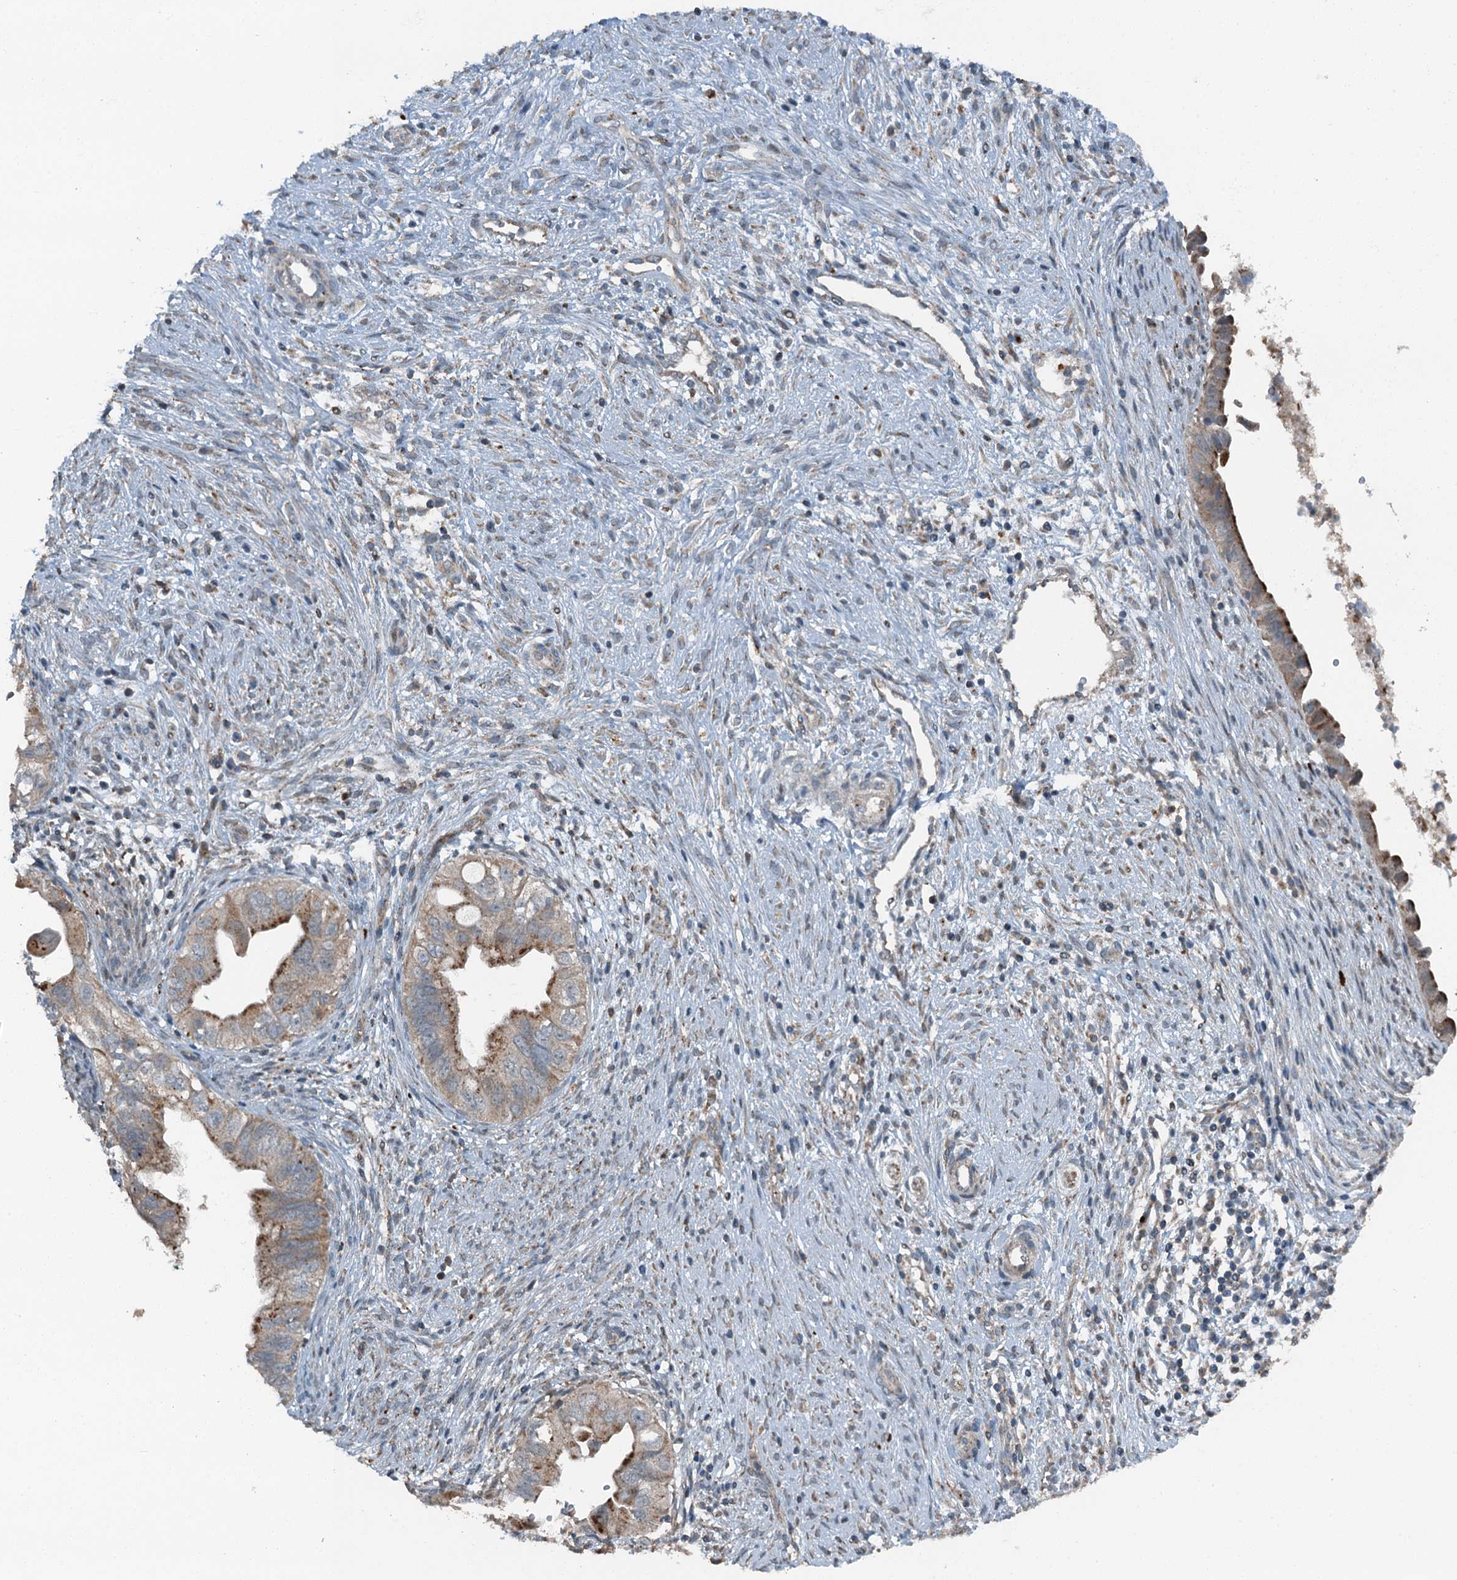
{"staining": {"intensity": "weak", "quantity": ">75%", "location": "cytoplasmic/membranous"}, "tissue": "cervical cancer", "cell_type": "Tumor cells", "image_type": "cancer", "snomed": [{"axis": "morphology", "description": "Adenocarcinoma, NOS"}, {"axis": "topography", "description": "Cervix"}], "caption": "Brown immunohistochemical staining in human cervical cancer demonstrates weak cytoplasmic/membranous expression in approximately >75% of tumor cells.", "gene": "BMERB1", "patient": {"sex": "female", "age": 42}}